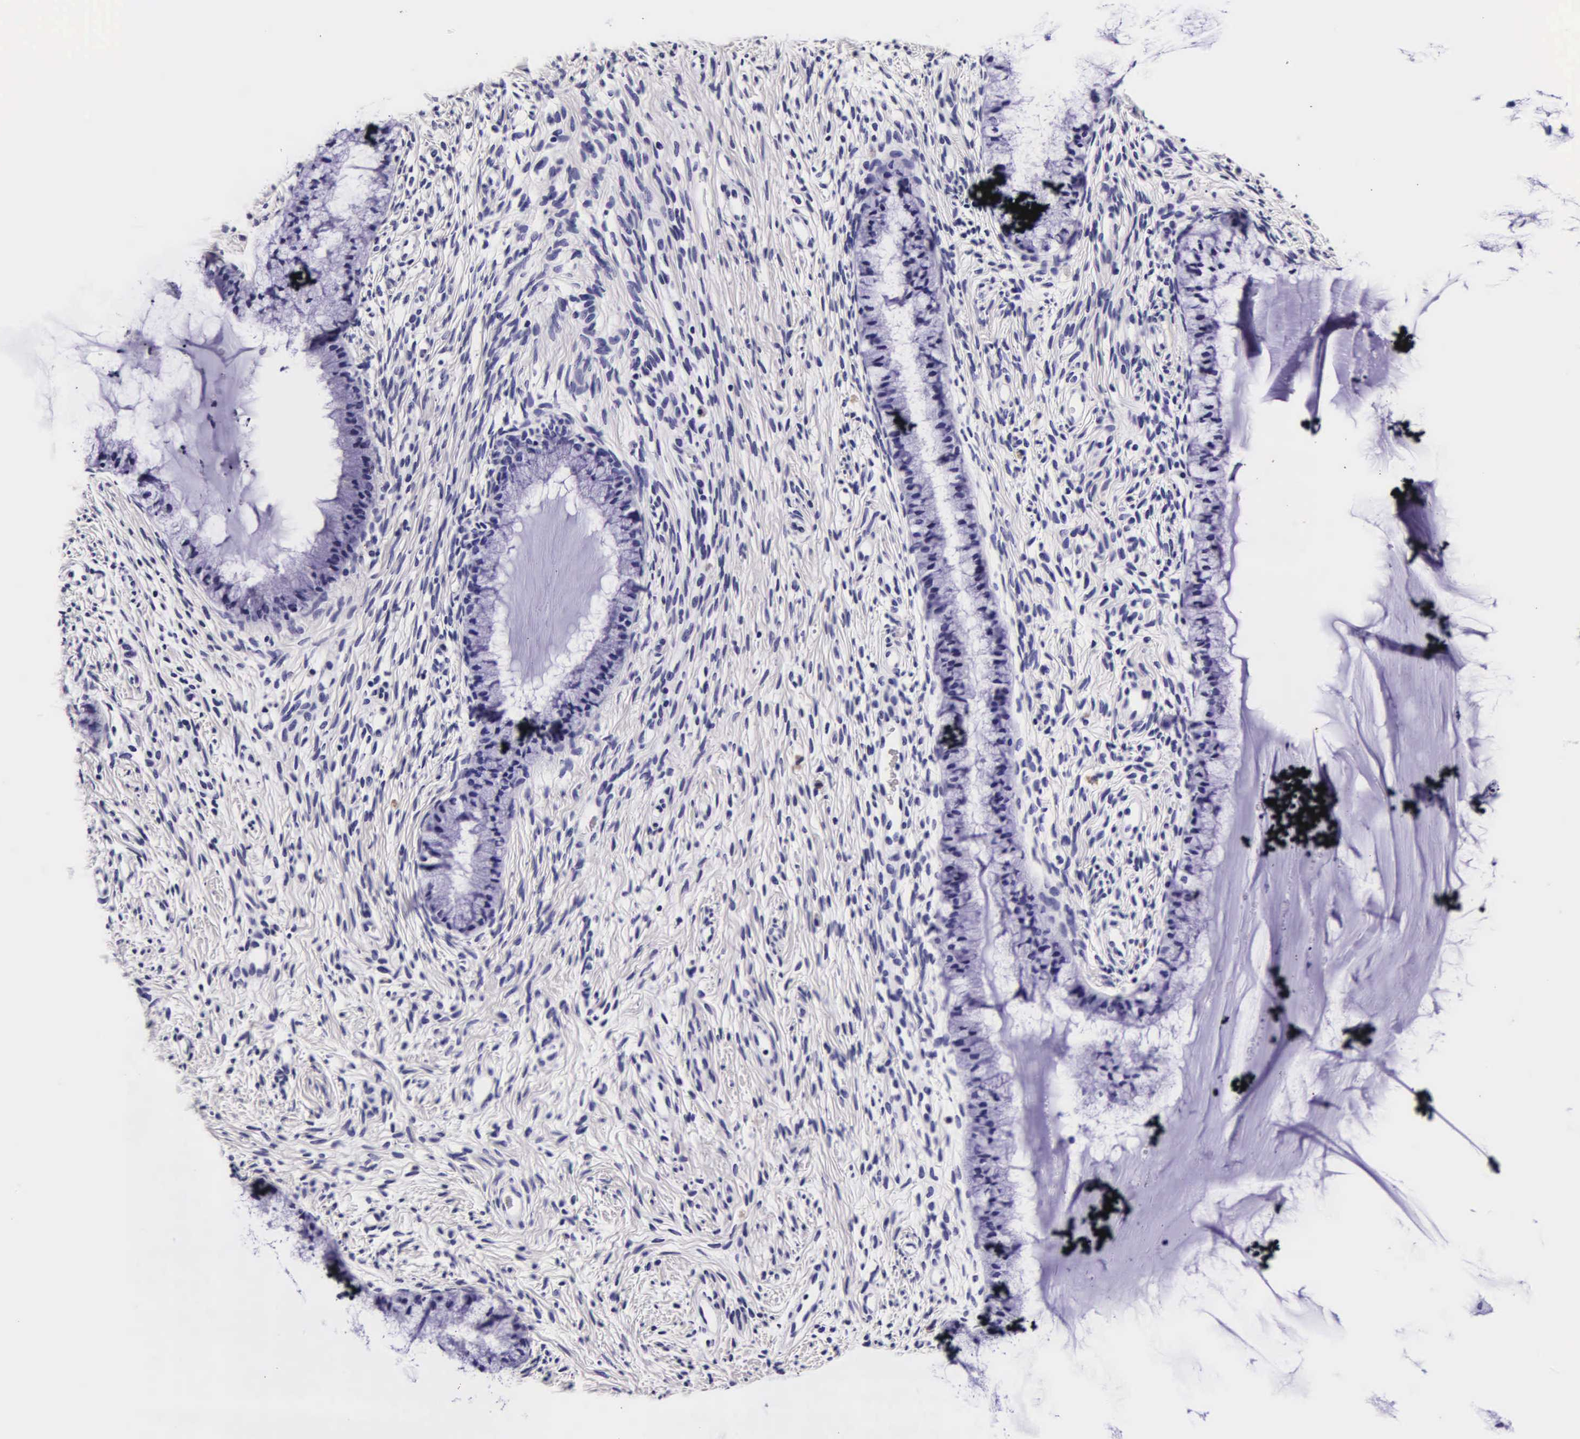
{"staining": {"intensity": "negative", "quantity": "none", "location": "none"}, "tissue": "cervix", "cell_type": "Glandular cells", "image_type": "normal", "snomed": [{"axis": "morphology", "description": "Normal tissue, NOS"}, {"axis": "topography", "description": "Cervix"}], "caption": "Immunohistochemistry of unremarkable human cervix exhibits no expression in glandular cells. The staining is performed using DAB (3,3'-diaminobenzidine) brown chromogen with nuclei counter-stained in using hematoxylin.", "gene": "DGCR2", "patient": {"sex": "female", "age": 82}}